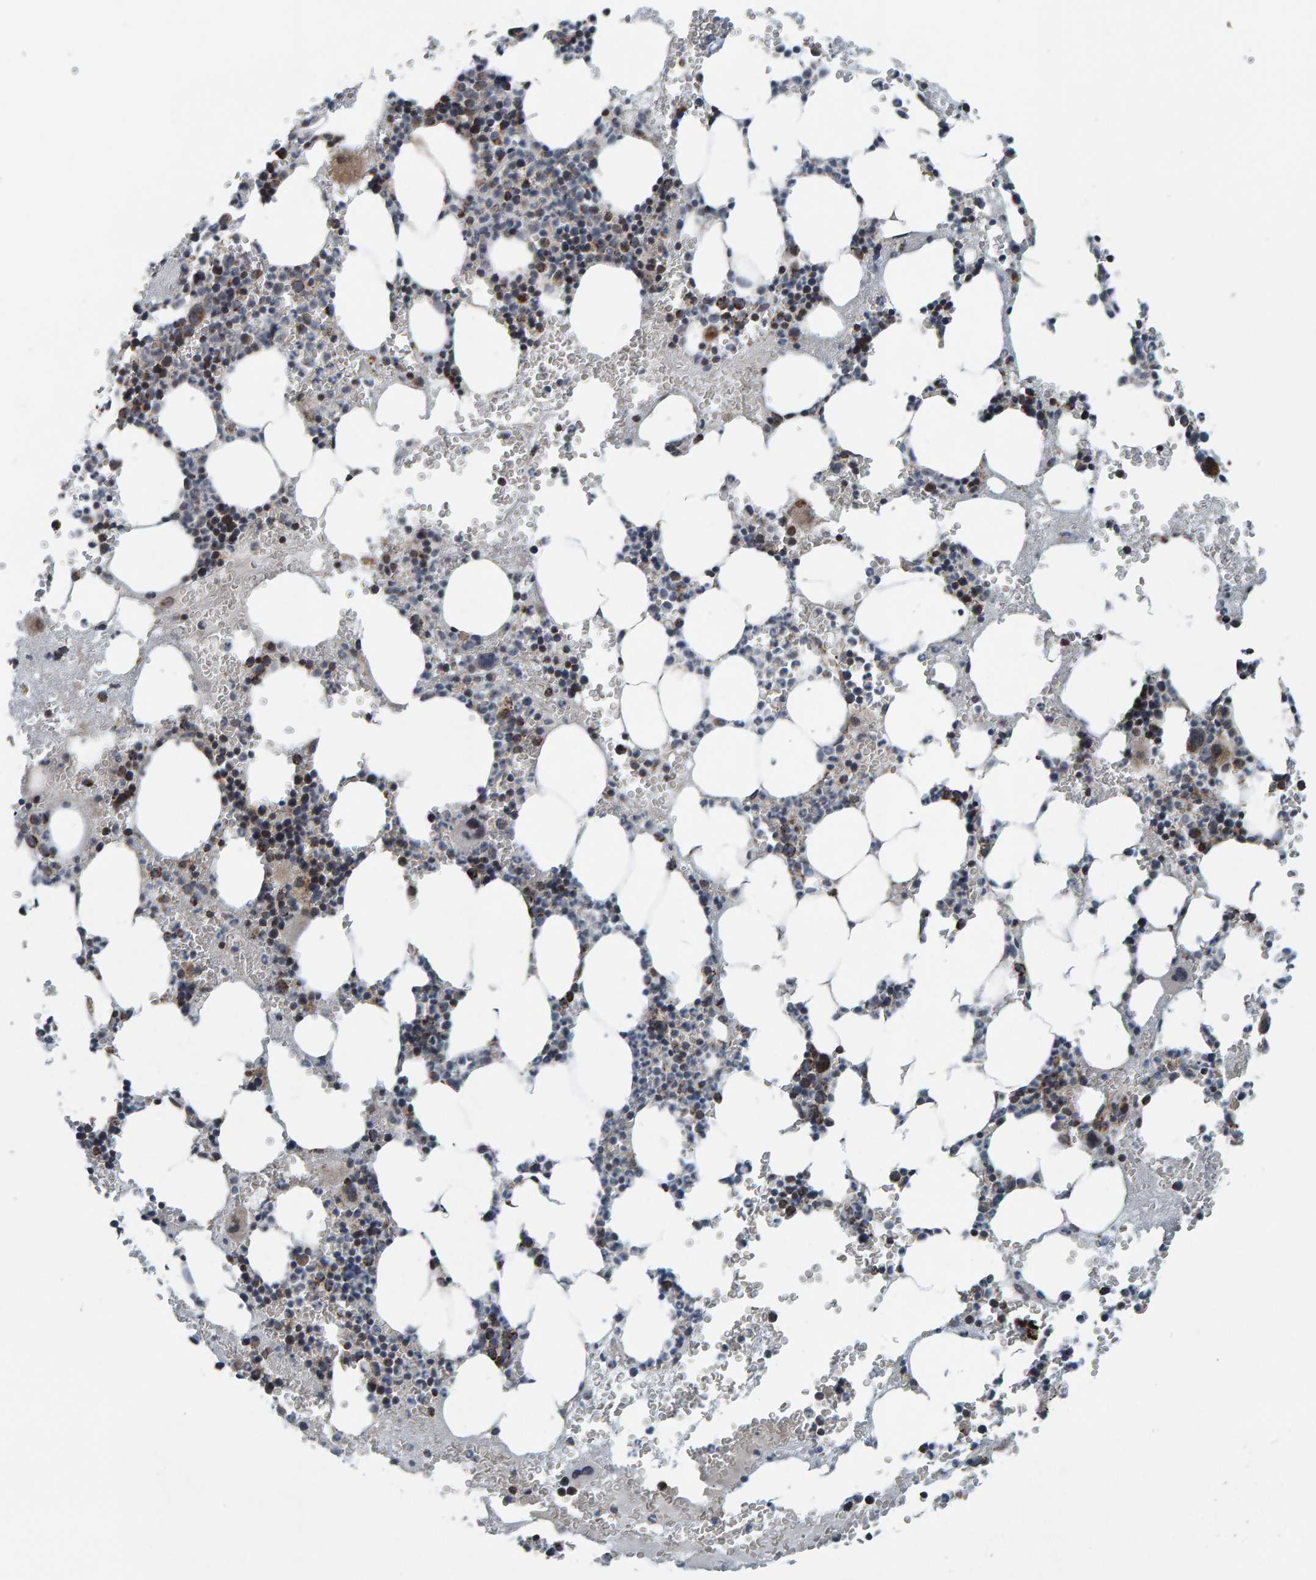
{"staining": {"intensity": "moderate", "quantity": "25%-75%", "location": "cytoplasmic/membranous"}, "tissue": "bone marrow", "cell_type": "Hematopoietic cells", "image_type": "normal", "snomed": [{"axis": "morphology", "description": "Normal tissue, NOS"}, {"axis": "morphology", "description": "Inflammation, NOS"}, {"axis": "topography", "description": "Bone marrow"}], "caption": "IHC histopathology image of normal bone marrow stained for a protein (brown), which demonstrates medium levels of moderate cytoplasmic/membranous expression in about 25%-75% of hematopoietic cells.", "gene": "ZNF48", "patient": {"sex": "female", "age": 67}}